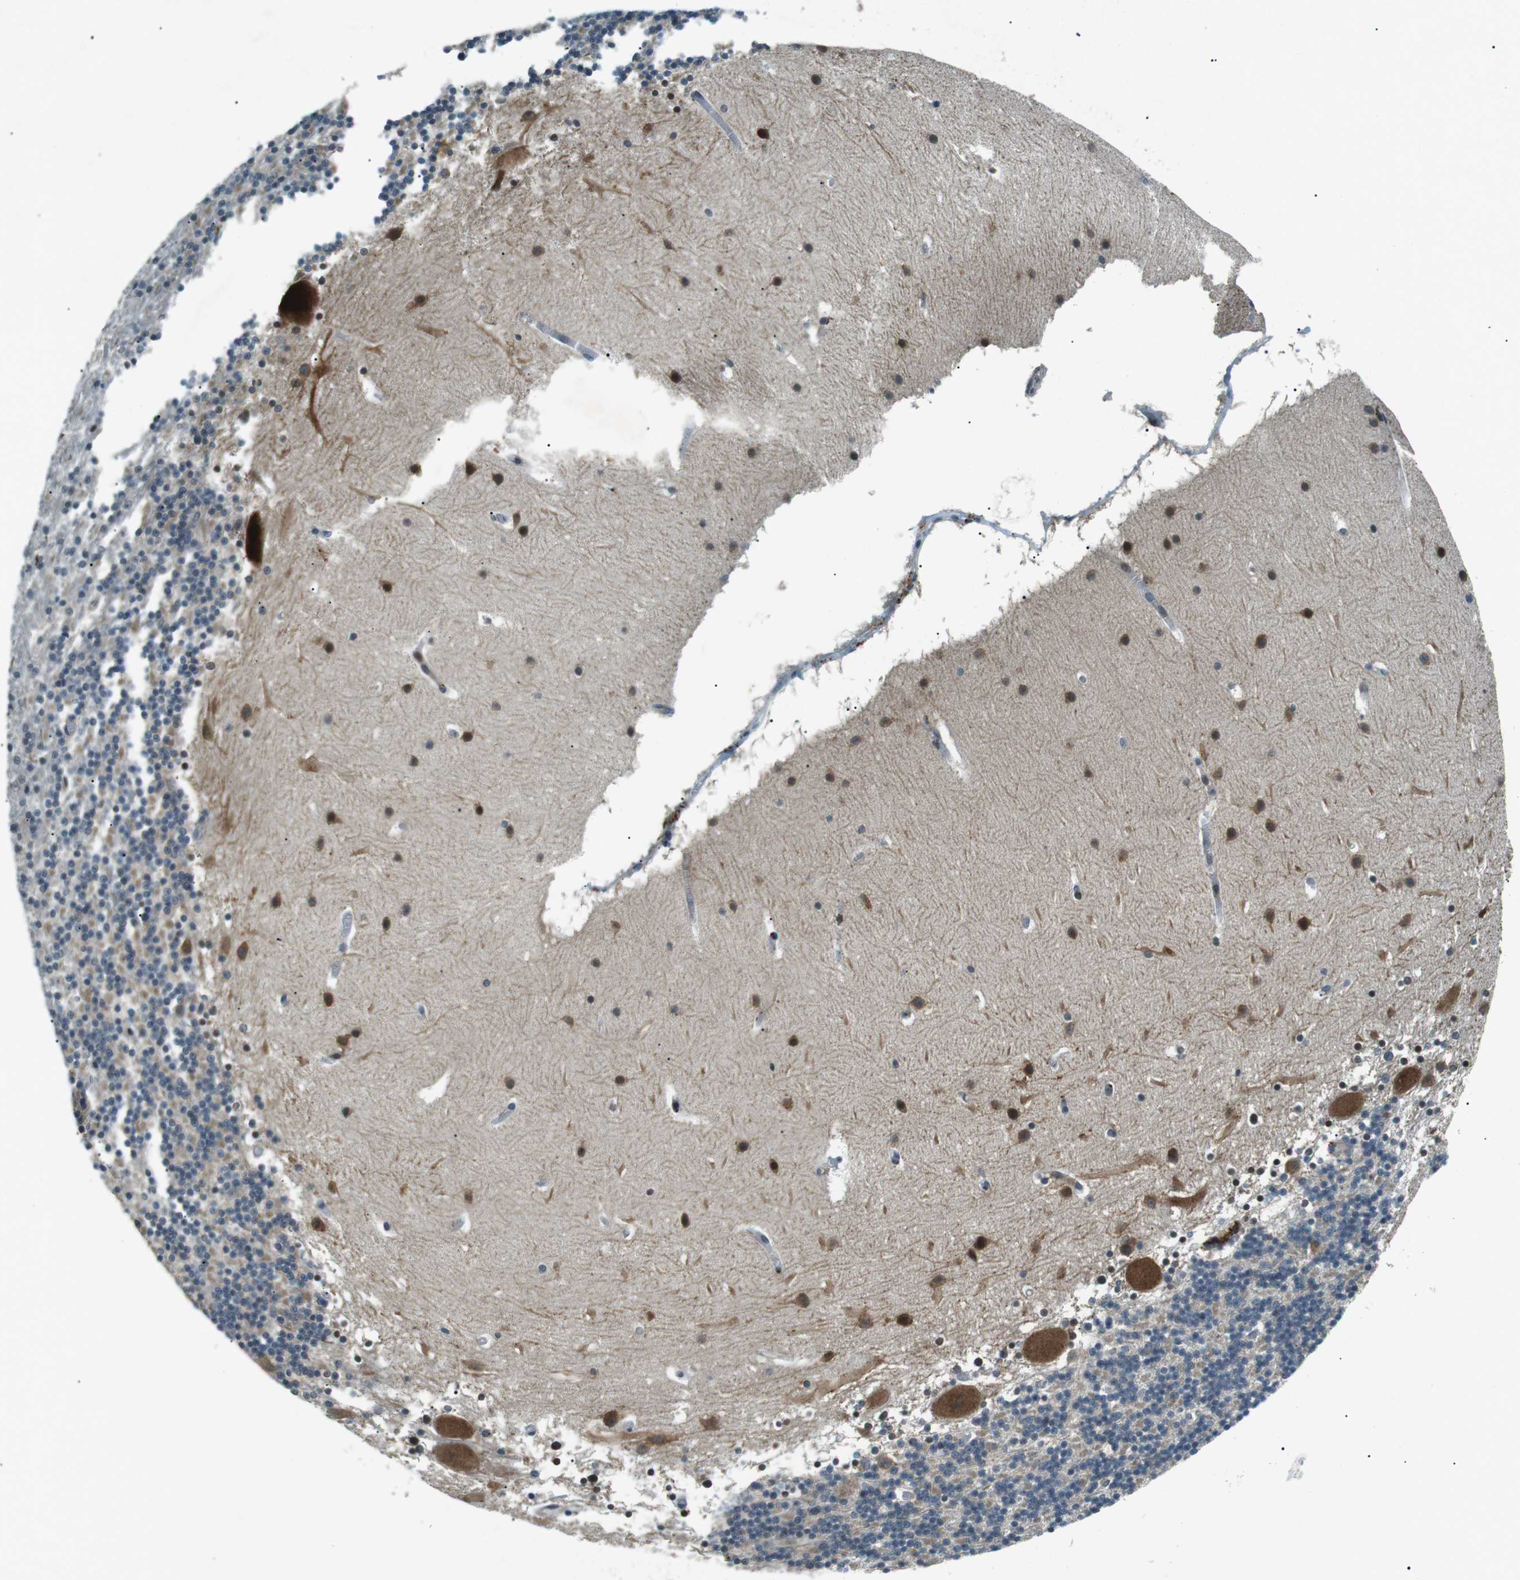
{"staining": {"intensity": "moderate", "quantity": "25%-75%", "location": "cytoplasmic/membranous"}, "tissue": "cerebellum", "cell_type": "Cells in granular layer", "image_type": "normal", "snomed": [{"axis": "morphology", "description": "Normal tissue, NOS"}, {"axis": "topography", "description": "Cerebellum"}], "caption": "A histopathology image showing moderate cytoplasmic/membranous positivity in about 25%-75% of cells in granular layer in benign cerebellum, as visualized by brown immunohistochemical staining.", "gene": "TMEM74", "patient": {"sex": "male", "age": 45}}